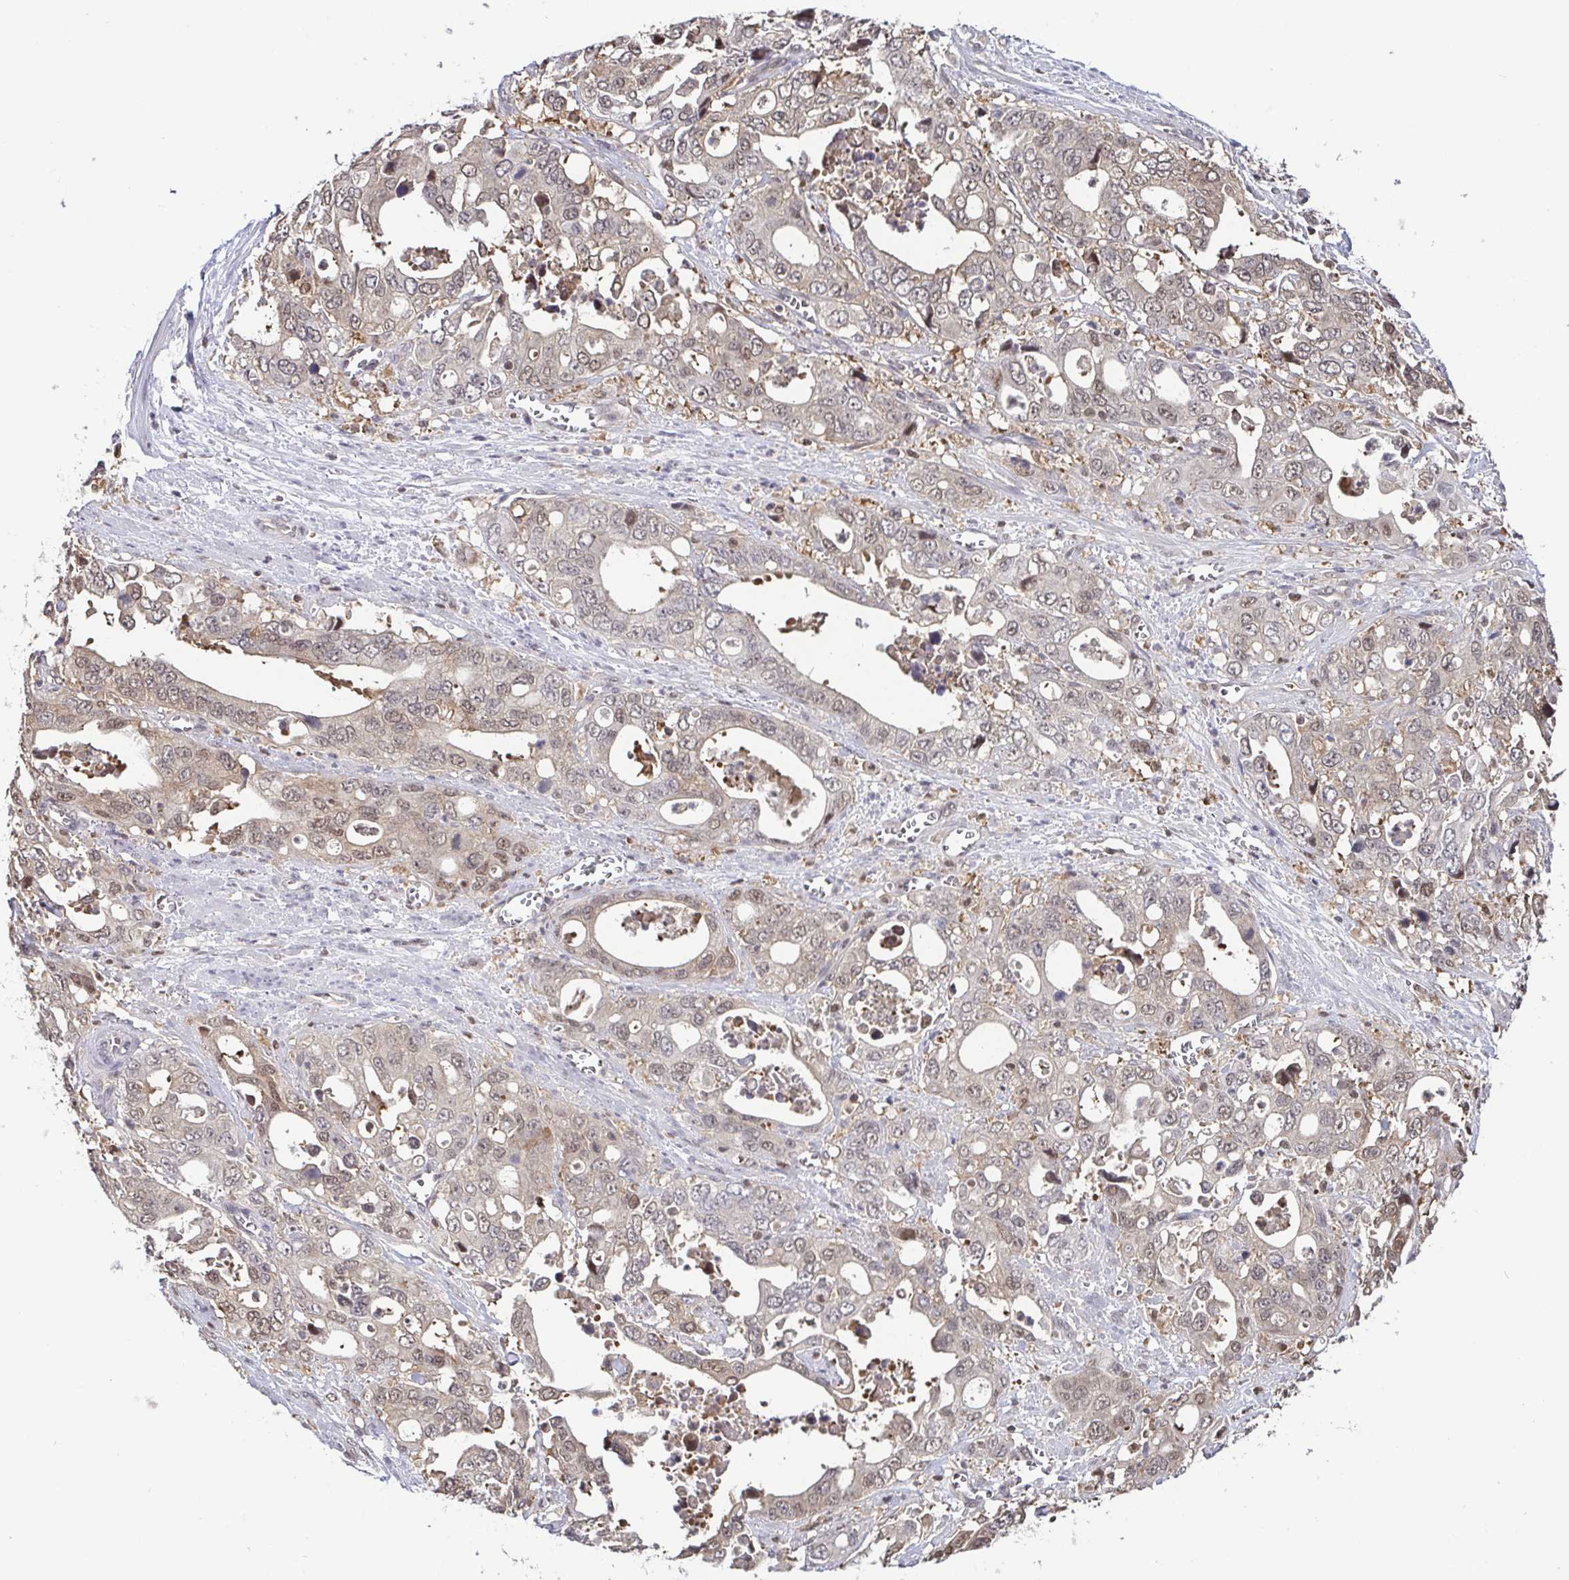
{"staining": {"intensity": "weak", "quantity": ">75%", "location": "cytoplasmic/membranous,nuclear"}, "tissue": "stomach cancer", "cell_type": "Tumor cells", "image_type": "cancer", "snomed": [{"axis": "morphology", "description": "Adenocarcinoma, NOS"}, {"axis": "topography", "description": "Stomach, upper"}], "caption": "A brown stain shows weak cytoplasmic/membranous and nuclear positivity of a protein in stomach adenocarcinoma tumor cells. Ihc stains the protein of interest in brown and the nuclei are stained blue.", "gene": "PSMB9", "patient": {"sex": "male", "age": 74}}